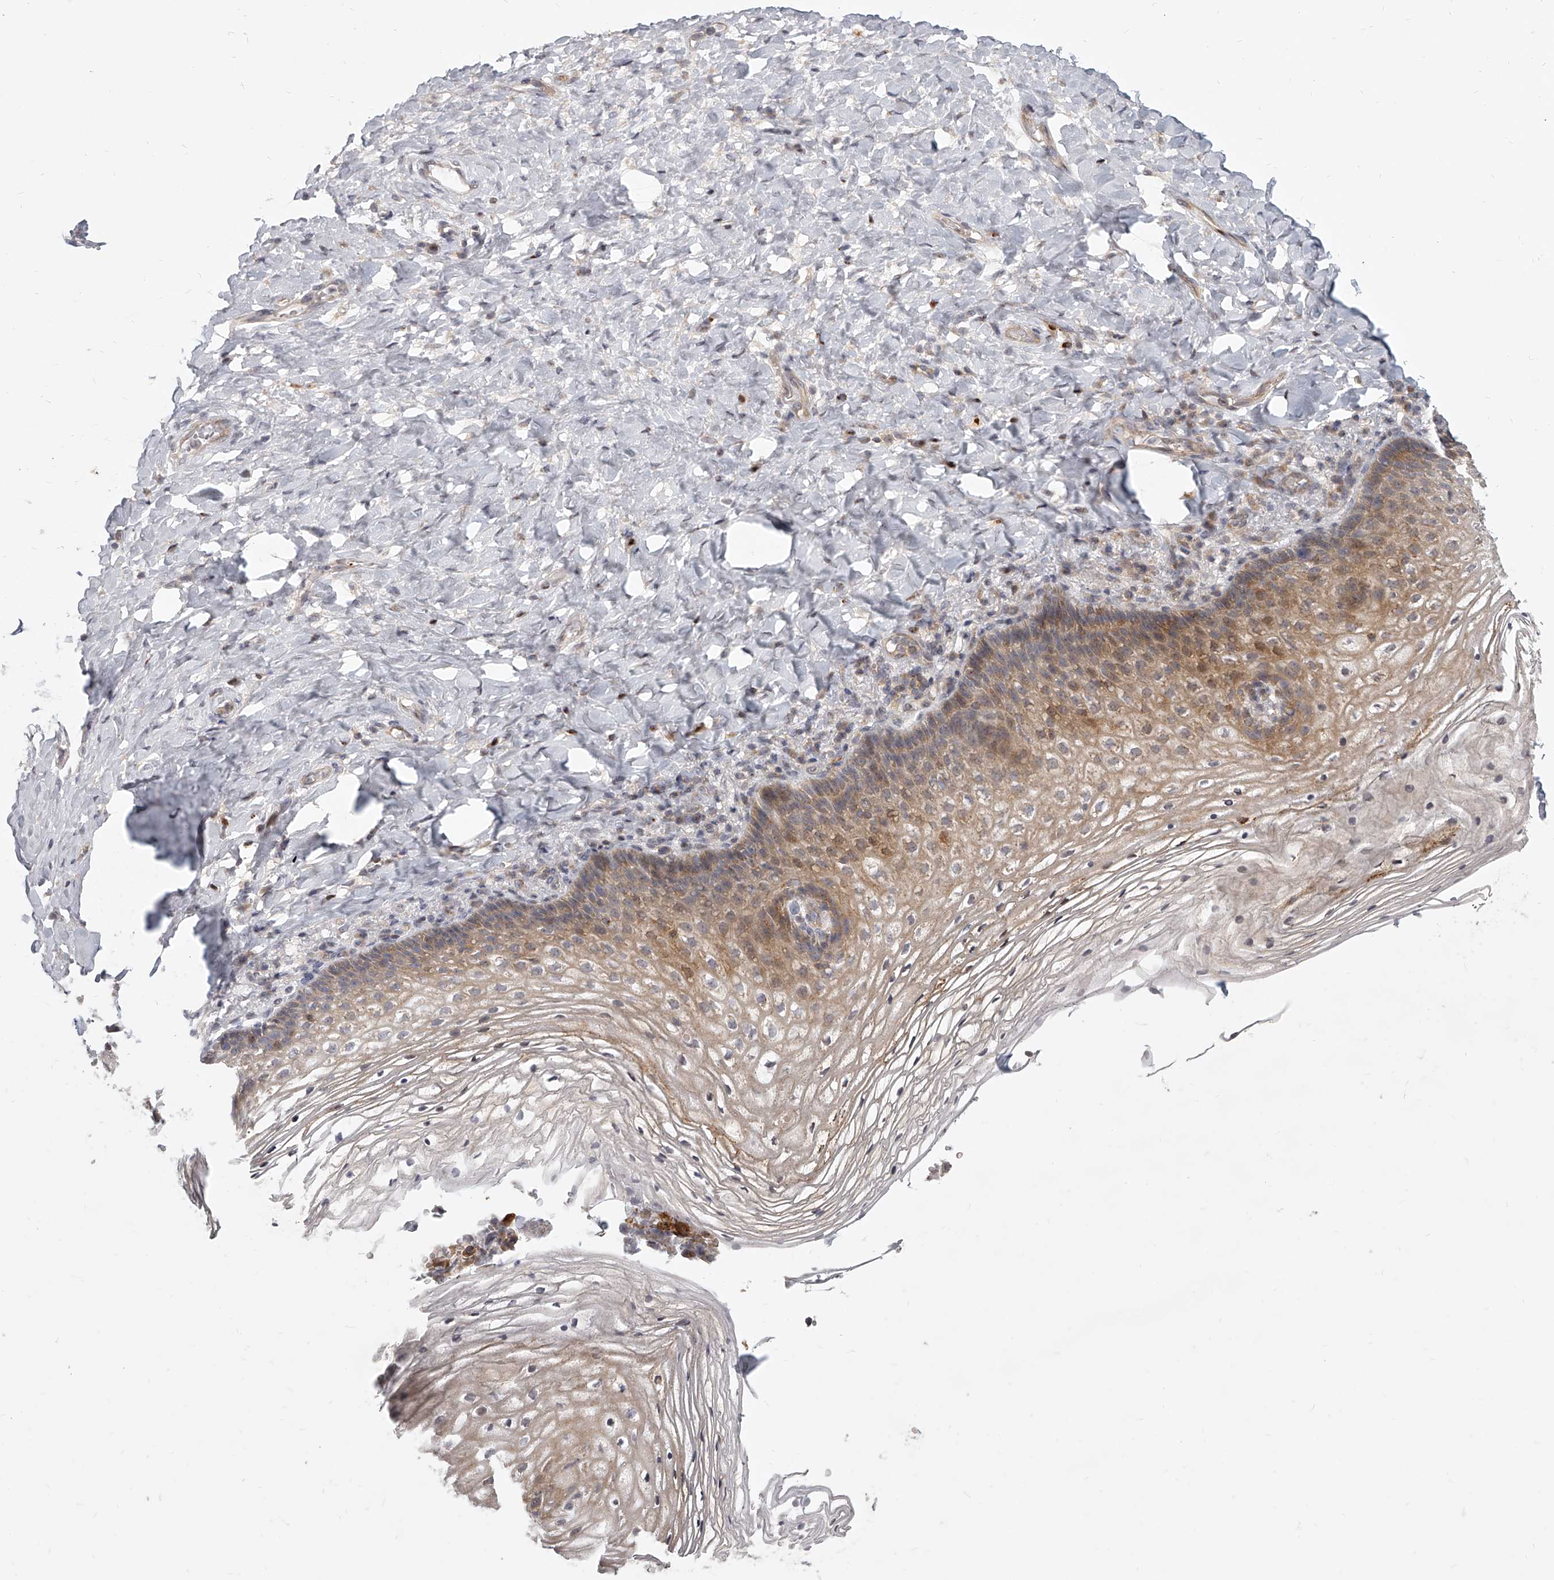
{"staining": {"intensity": "moderate", "quantity": ">75%", "location": "cytoplasmic/membranous"}, "tissue": "vagina", "cell_type": "Squamous epithelial cells", "image_type": "normal", "snomed": [{"axis": "morphology", "description": "Normal tissue, NOS"}, {"axis": "topography", "description": "Vagina"}], "caption": "A photomicrograph of human vagina stained for a protein demonstrates moderate cytoplasmic/membranous brown staining in squamous epithelial cells. (DAB (3,3'-diaminobenzidine) = brown stain, brightfield microscopy at high magnification).", "gene": "SLC37A1", "patient": {"sex": "female", "age": 60}}